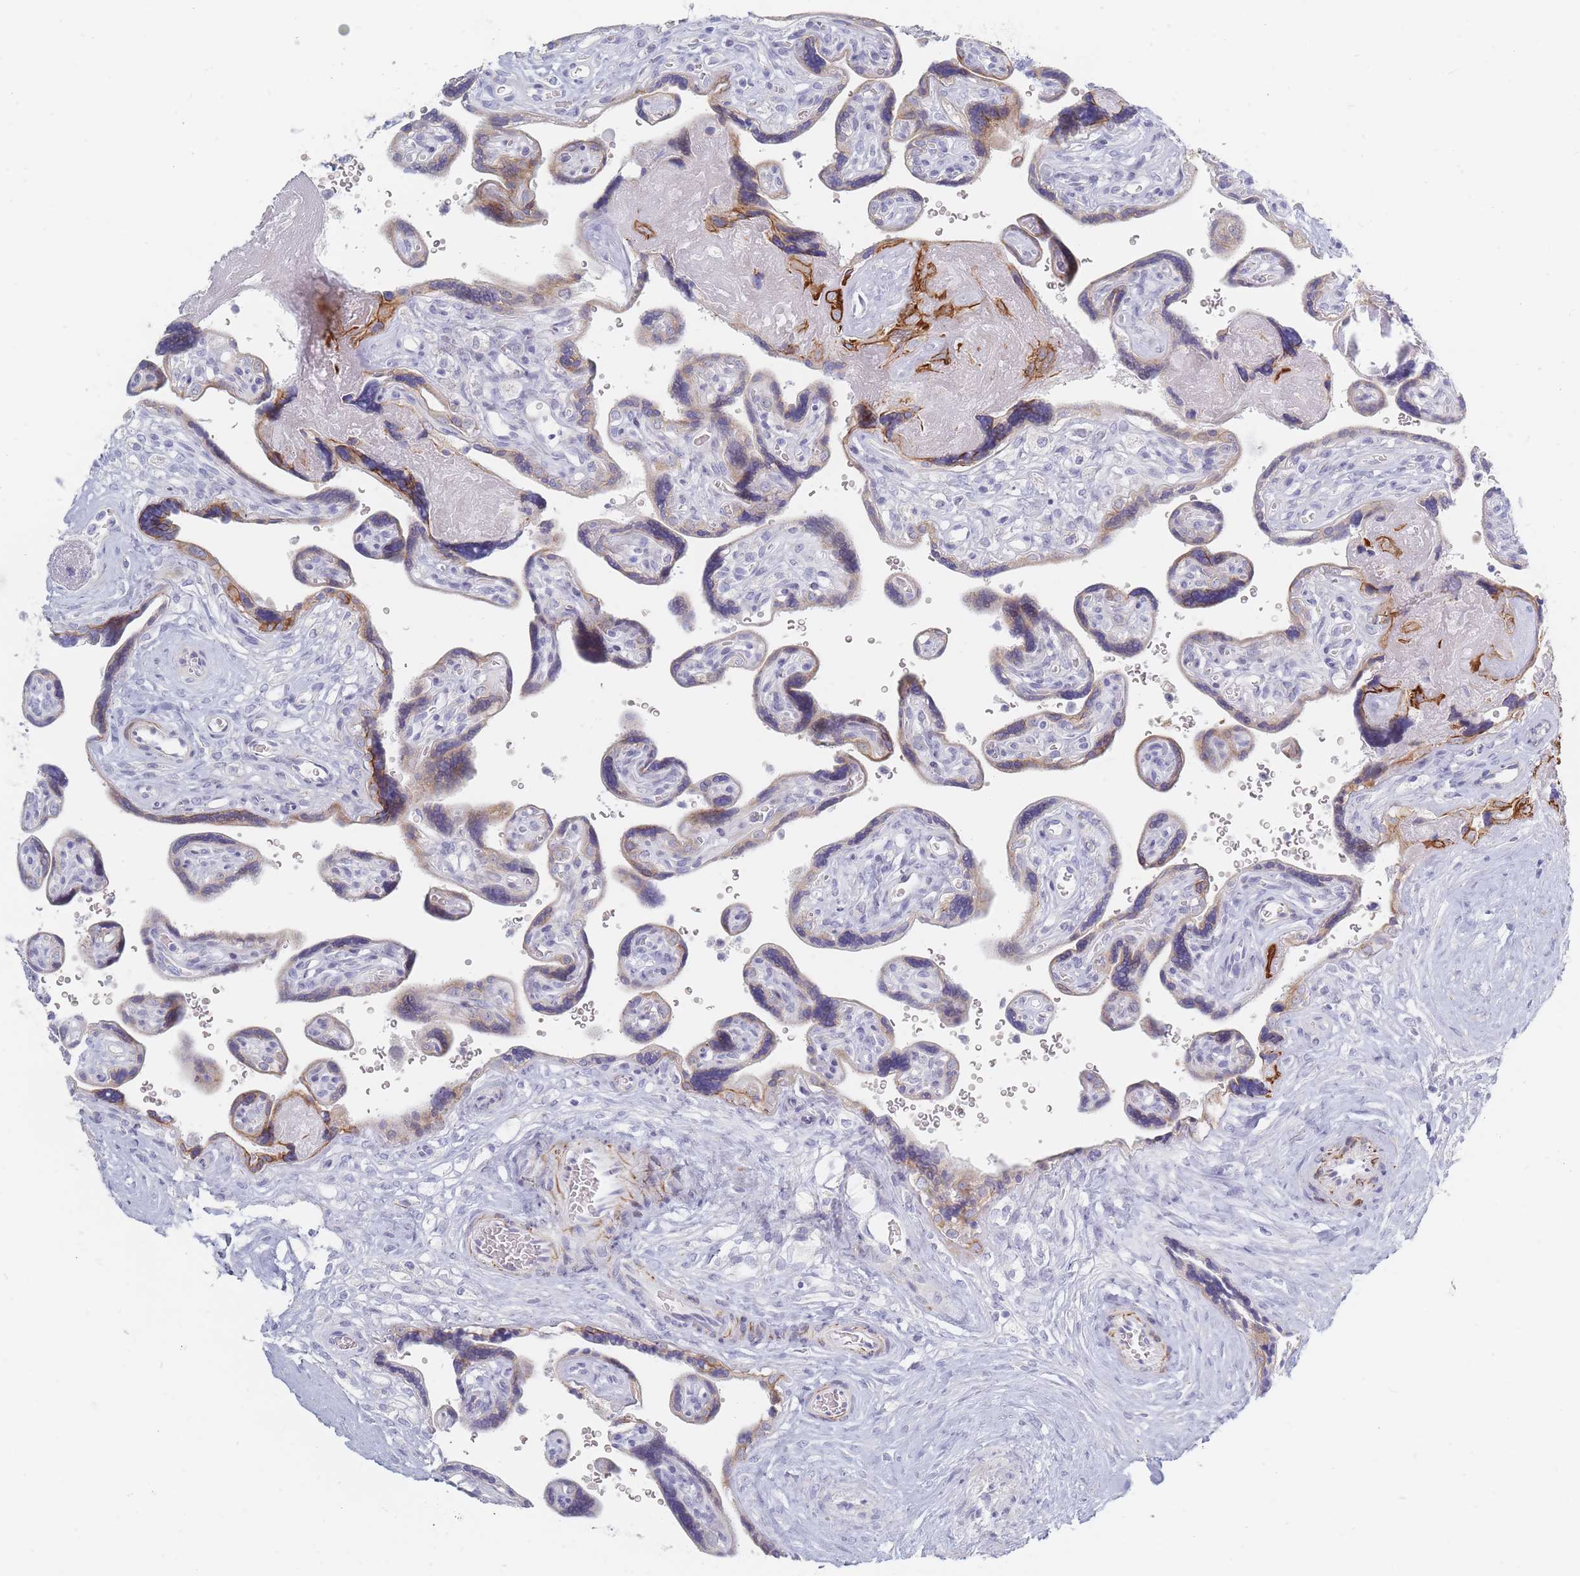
{"staining": {"intensity": "moderate", "quantity": "25%-75%", "location": "cytoplasmic/membranous"}, "tissue": "placenta", "cell_type": "Trophoblastic cells", "image_type": "normal", "snomed": [{"axis": "morphology", "description": "Normal tissue, NOS"}, {"axis": "topography", "description": "Placenta"}], "caption": "Trophoblastic cells exhibit medium levels of moderate cytoplasmic/membranous expression in about 25%-75% of cells in benign placenta. (brown staining indicates protein expression, while blue staining denotes nuclei).", "gene": "SPATS1", "patient": {"sex": "female", "age": 39}}